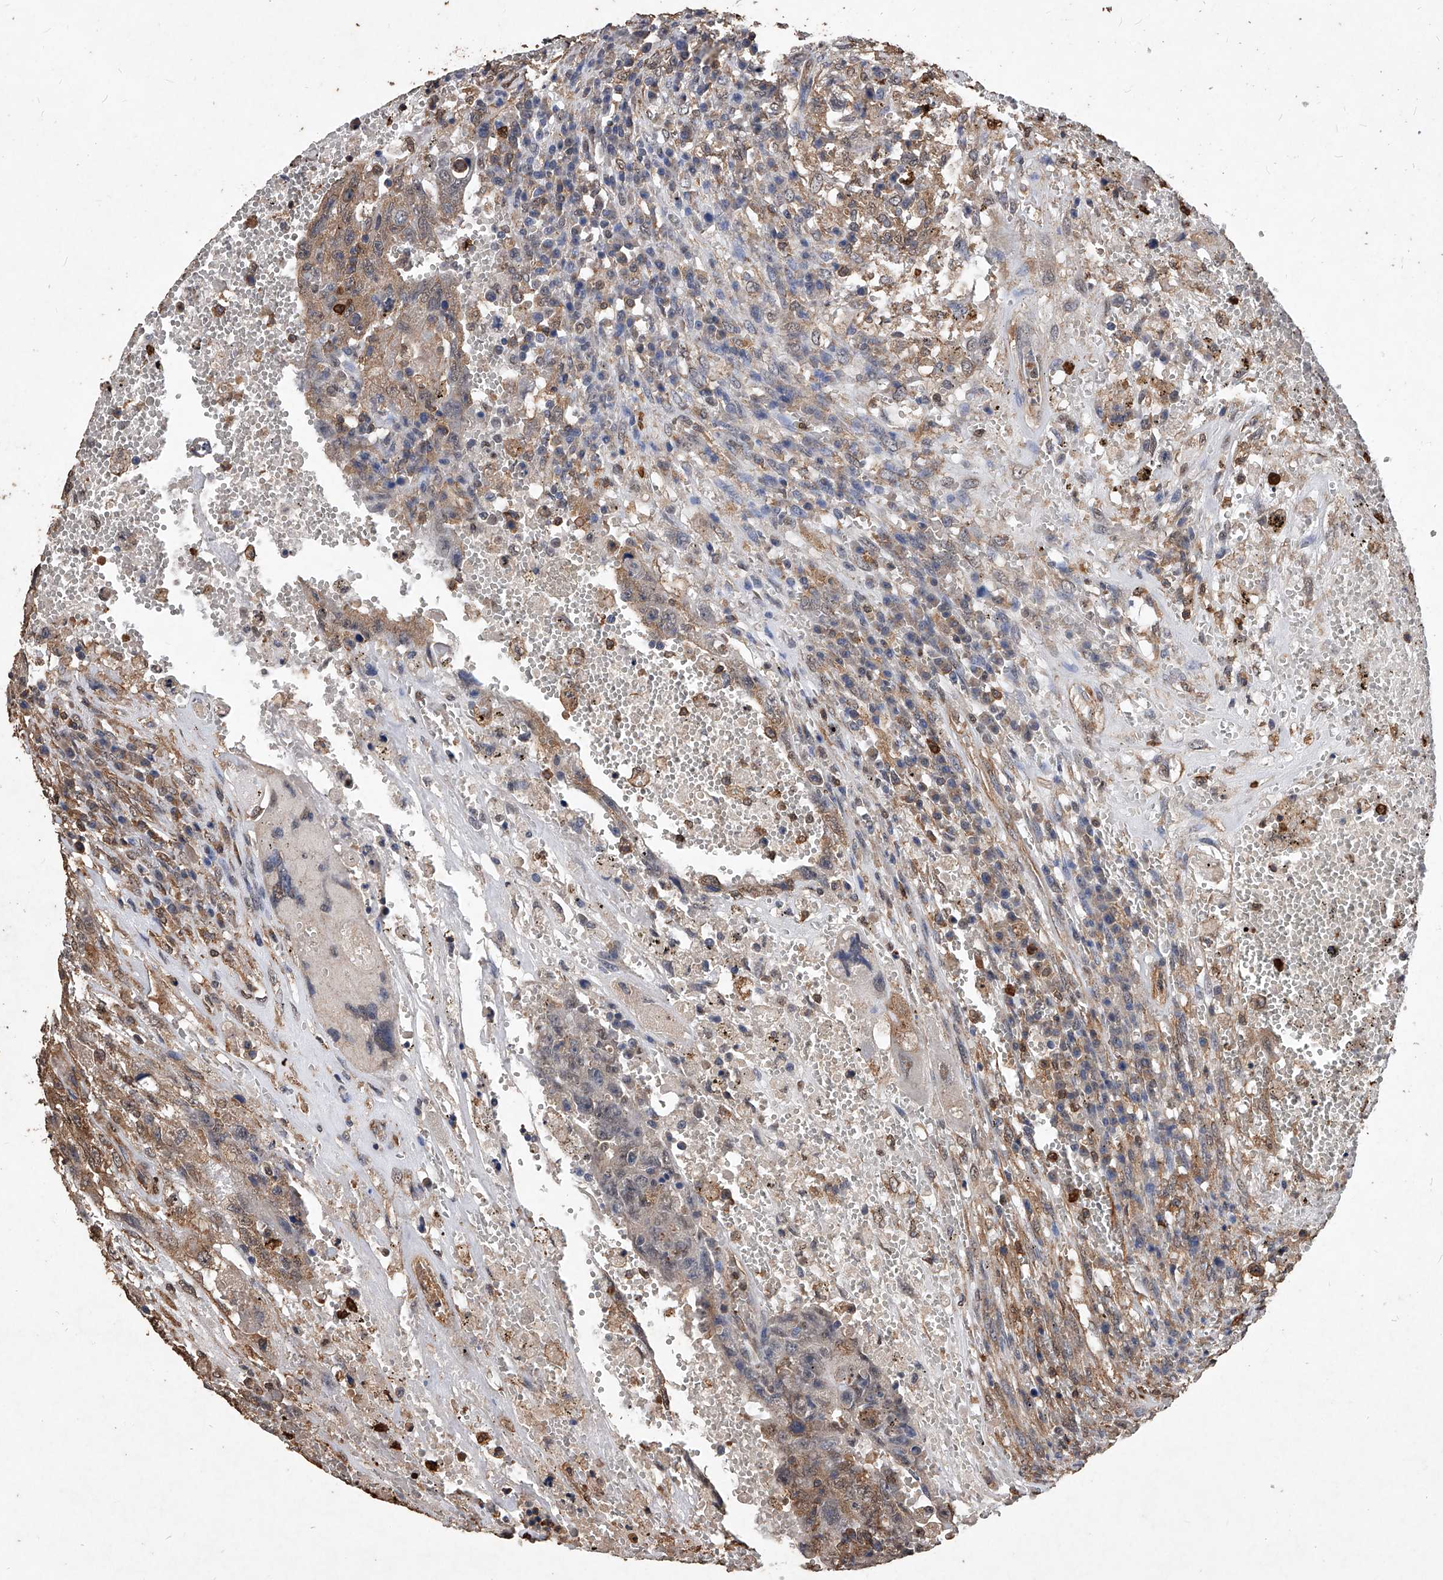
{"staining": {"intensity": "weak", "quantity": "25%-75%", "location": "cytoplasmic/membranous"}, "tissue": "testis cancer", "cell_type": "Tumor cells", "image_type": "cancer", "snomed": [{"axis": "morphology", "description": "Carcinoma, Embryonal, NOS"}, {"axis": "topography", "description": "Testis"}], "caption": "DAB (3,3'-diaminobenzidine) immunohistochemical staining of testis cancer (embryonal carcinoma) exhibits weak cytoplasmic/membranous protein staining in about 25%-75% of tumor cells.", "gene": "UCP2", "patient": {"sex": "male", "age": 26}}